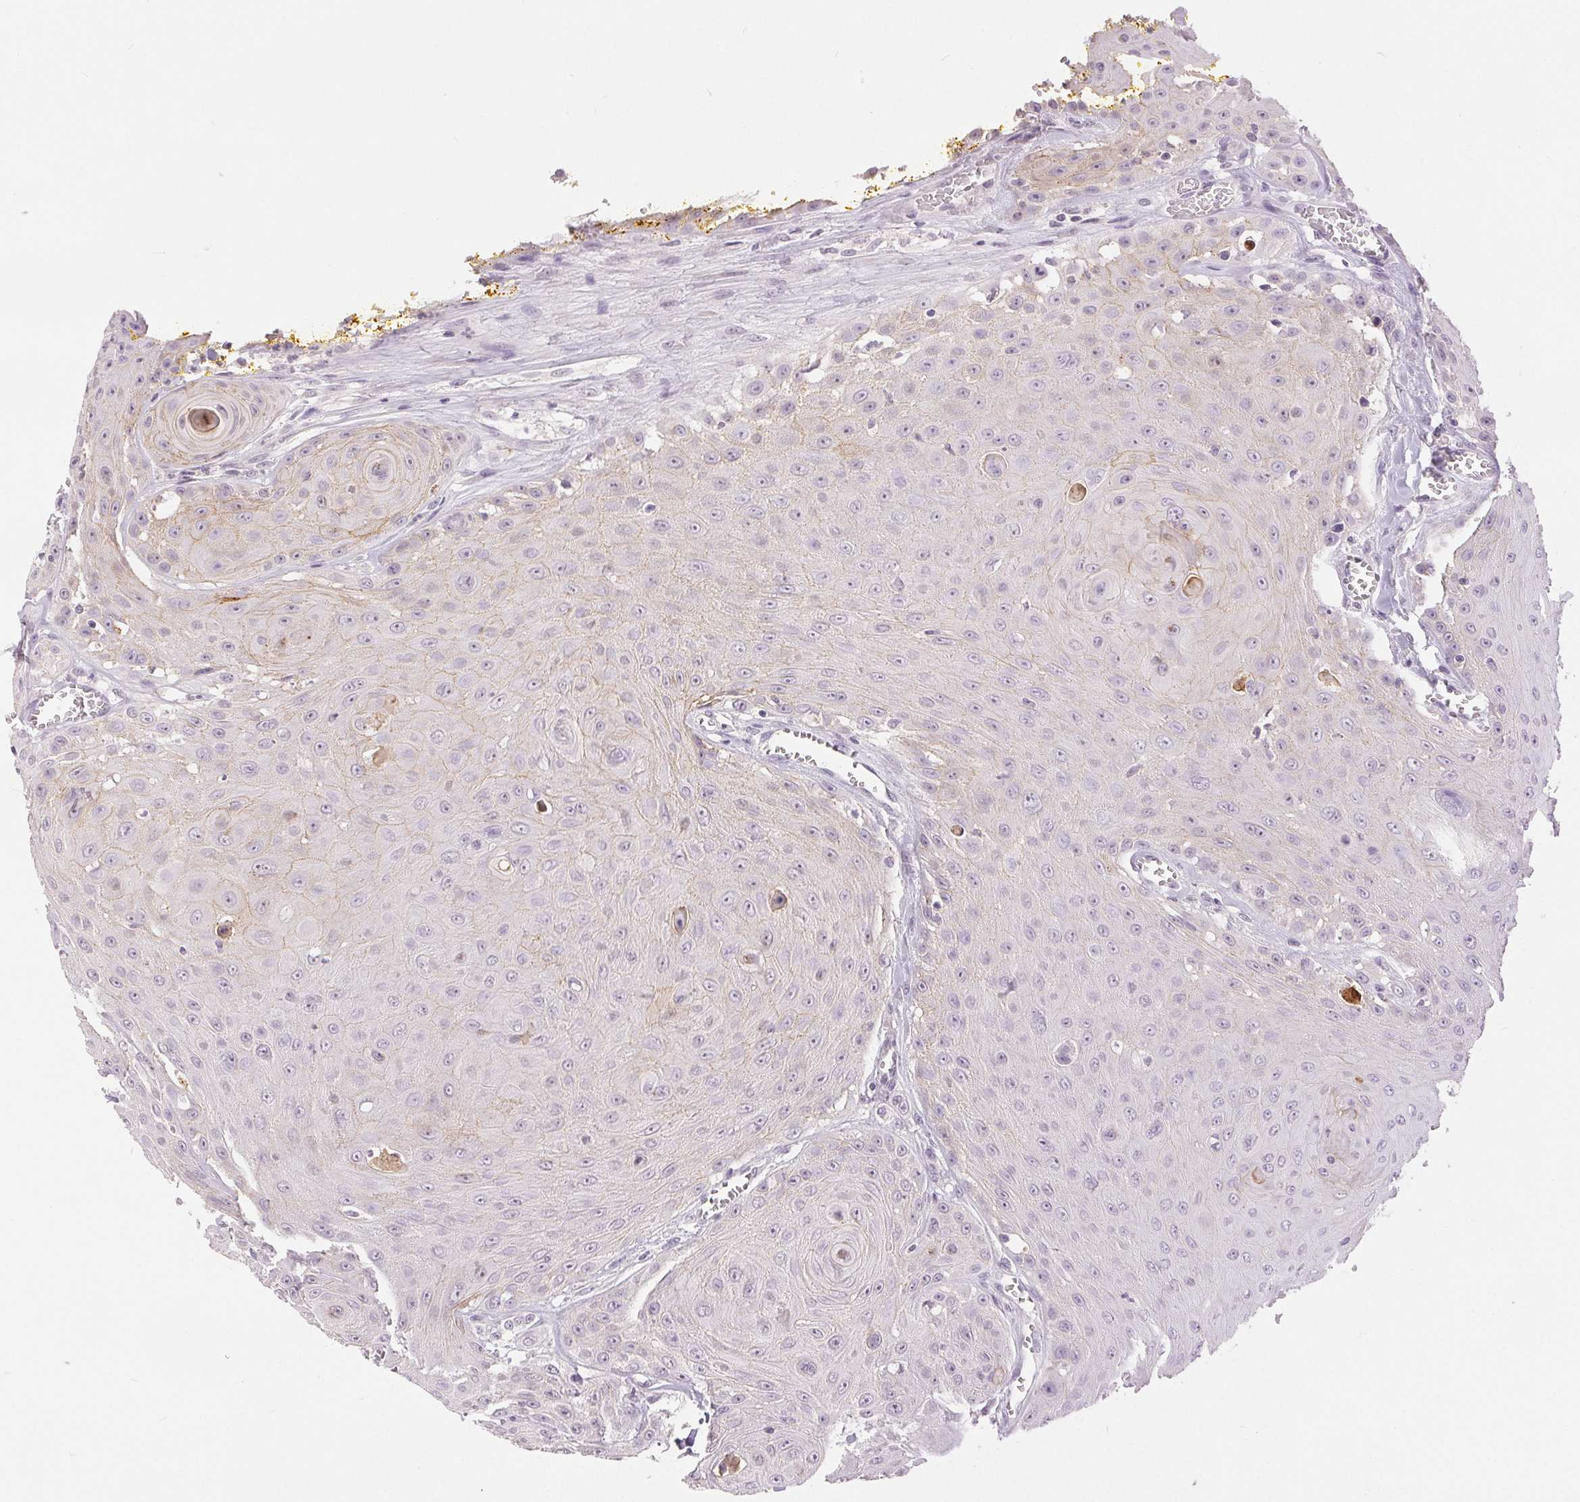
{"staining": {"intensity": "negative", "quantity": "none", "location": "none"}, "tissue": "head and neck cancer", "cell_type": "Tumor cells", "image_type": "cancer", "snomed": [{"axis": "morphology", "description": "Squamous cell carcinoma, NOS"}, {"axis": "topography", "description": "Oral tissue"}, {"axis": "topography", "description": "Head-Neck"}], "caption": "Photomicrograph shows no significant protein expression in tumor cells of squamous cell carcinoma (head and neck).", "gene": "DSG3", "patient": {"sex": "male", "age": 81}}